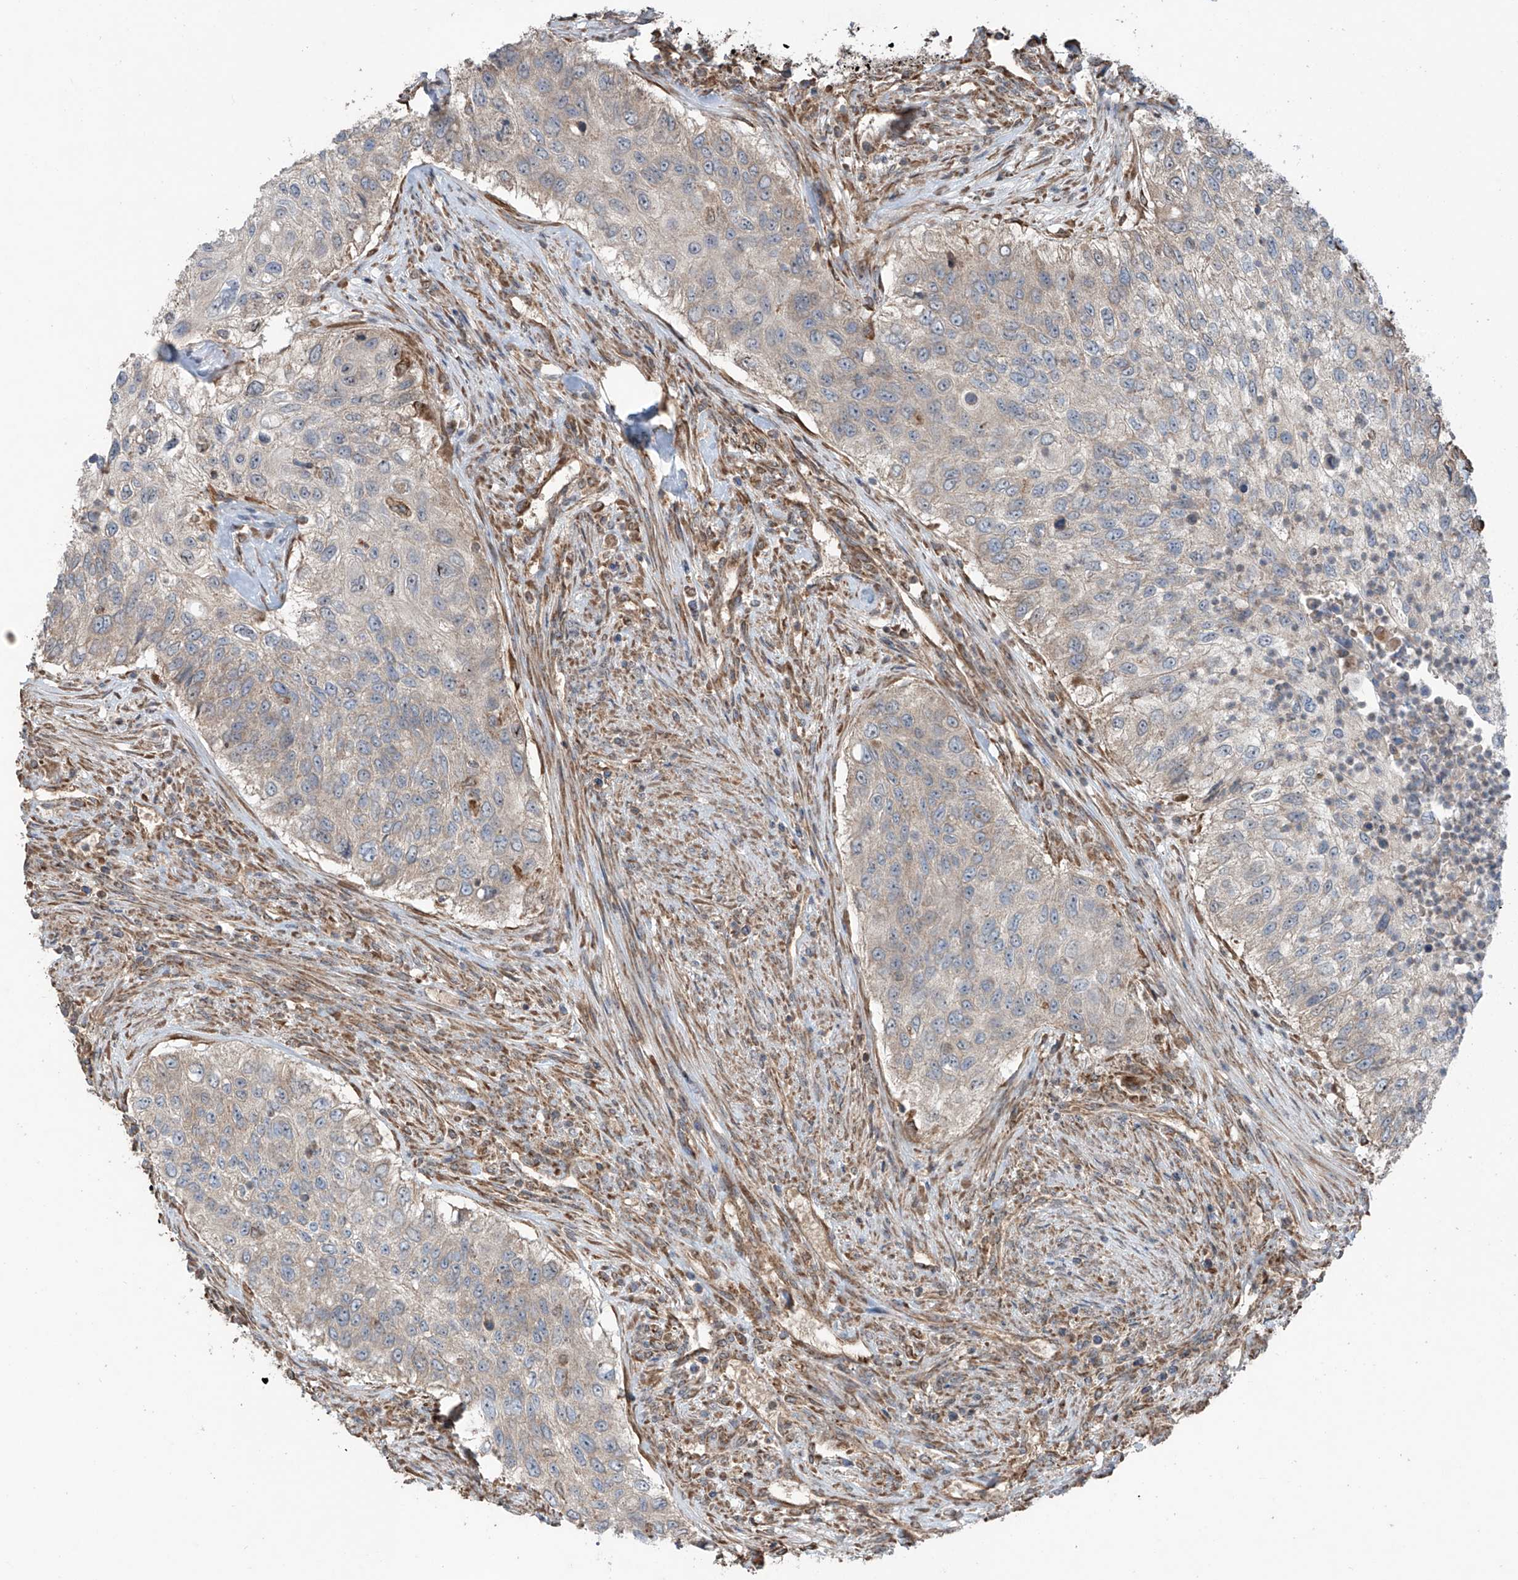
{"staining": {"intensity": "weak", "quantity": "<25%", "location": "cytoplasmic/membranous"}, "tissue": "urothelial cancer", "cell_type": "Tumor cells", "image_type": "cancer", "snomed": [{"axis": "morphology", "description": "Urothelial carcinoma, High grade"}, {"axis": "topography", "description": "Urinary bladder"}], "caption": "Immunohistochemistry of human urothelial cancer displays no staining in tumor cells.", "gene": "SAMD3", "patient": {"sex": "female", "age": 60}}